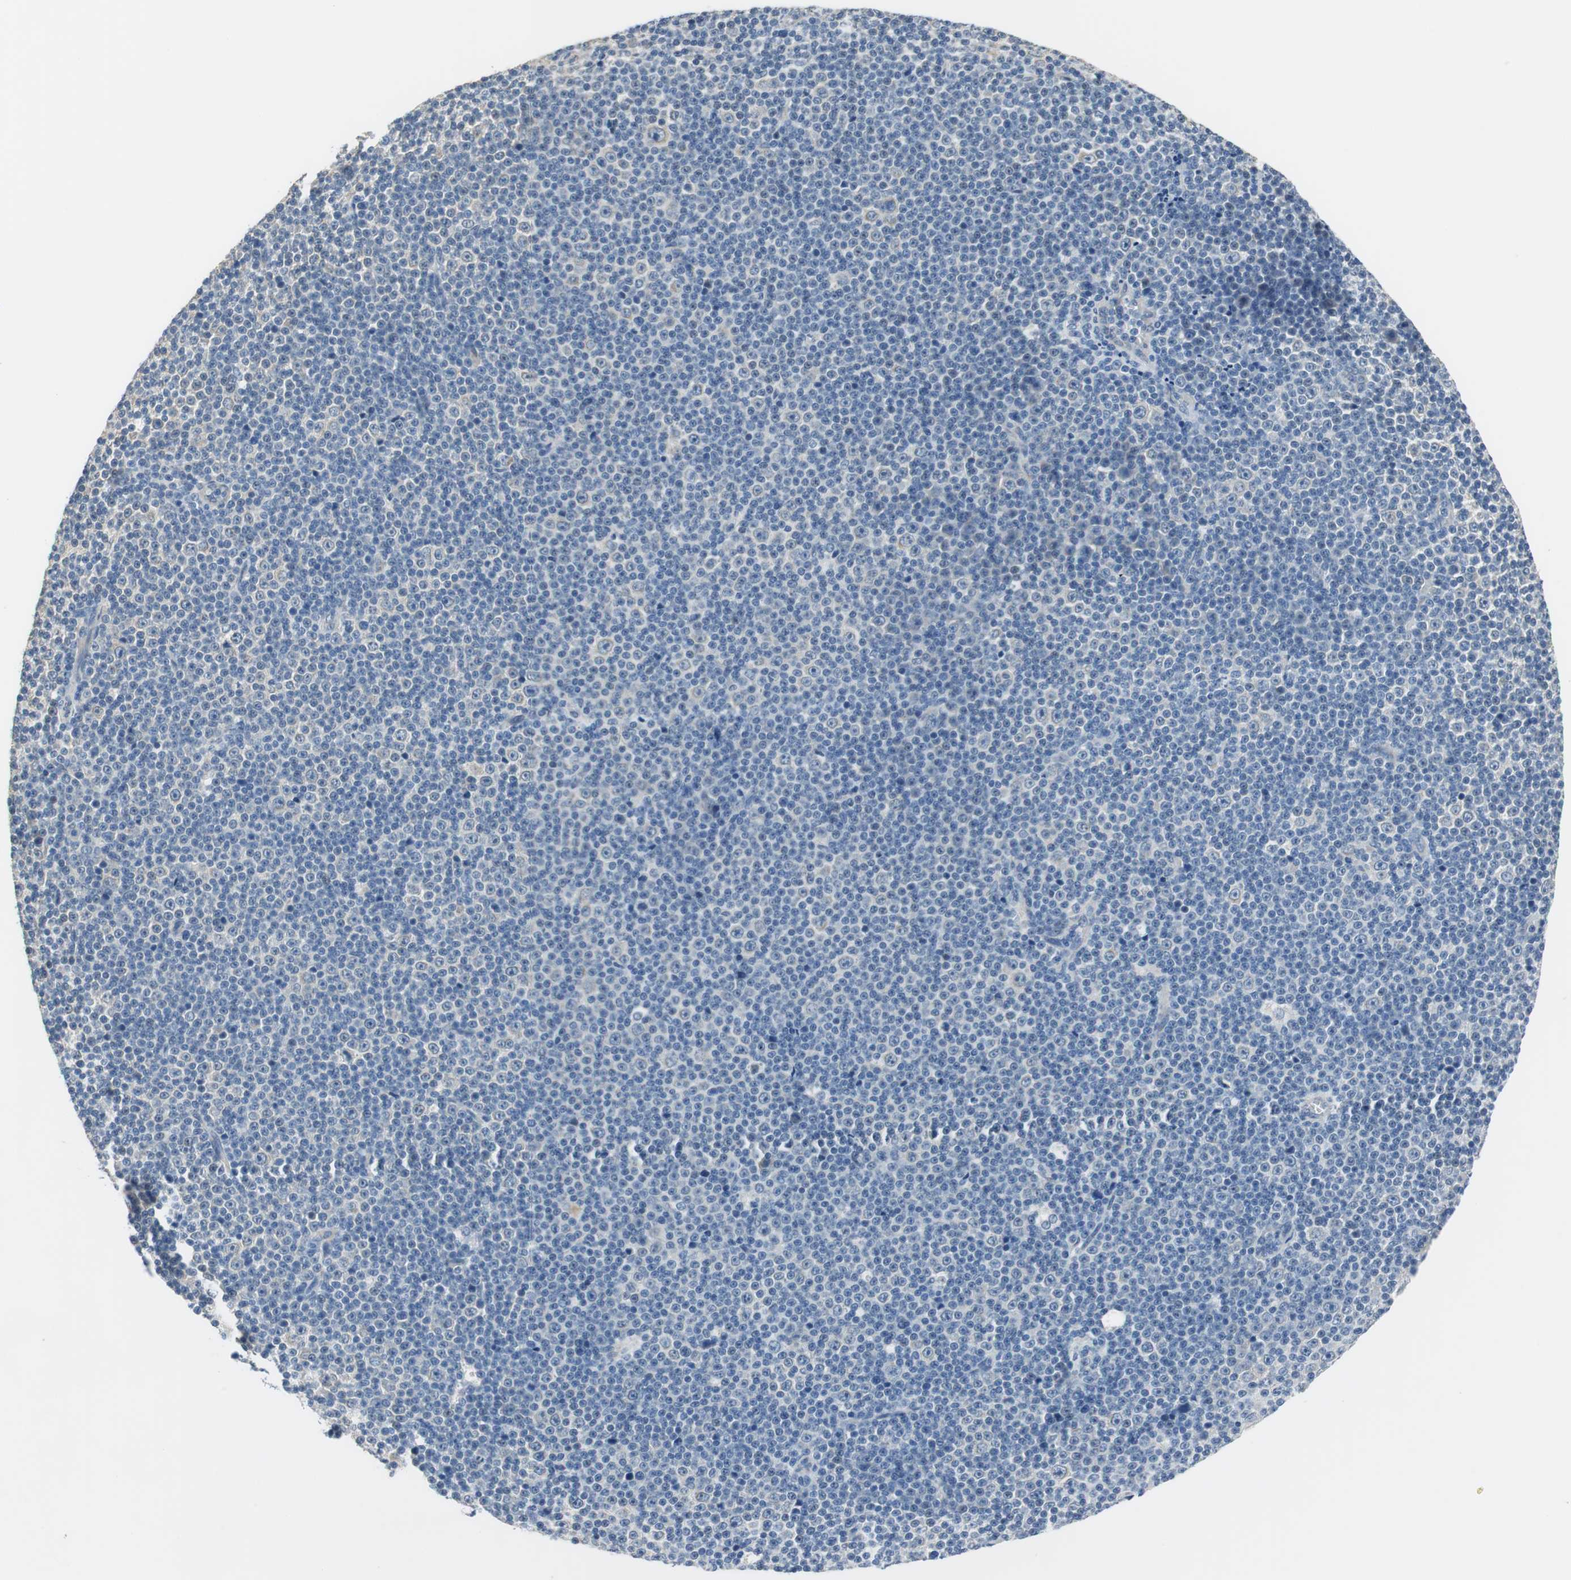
{"staining": {"intensity": "negative", "quantity": "none", "location": "none"}, "tissue": "lymphoma", "cell_type": "Tumor cells", "image_type": "cancer", "snomed": [{"axis": "morphology", "description": "Malignant lymphoma, non-Hodgkin's type, Low grade"}, {"axis": "topography", "description": "Lymph node"}], "caption": "High magnification brightfield microscopy of lymphoma stained with DAB (3,3'-diaminobenzidine) (brown) and counterstained with hematoxylin (blue): tumor cells show no significant staining.", "gene": "ALDH4A1", "patient": {"sex": "female", "age": 67}}